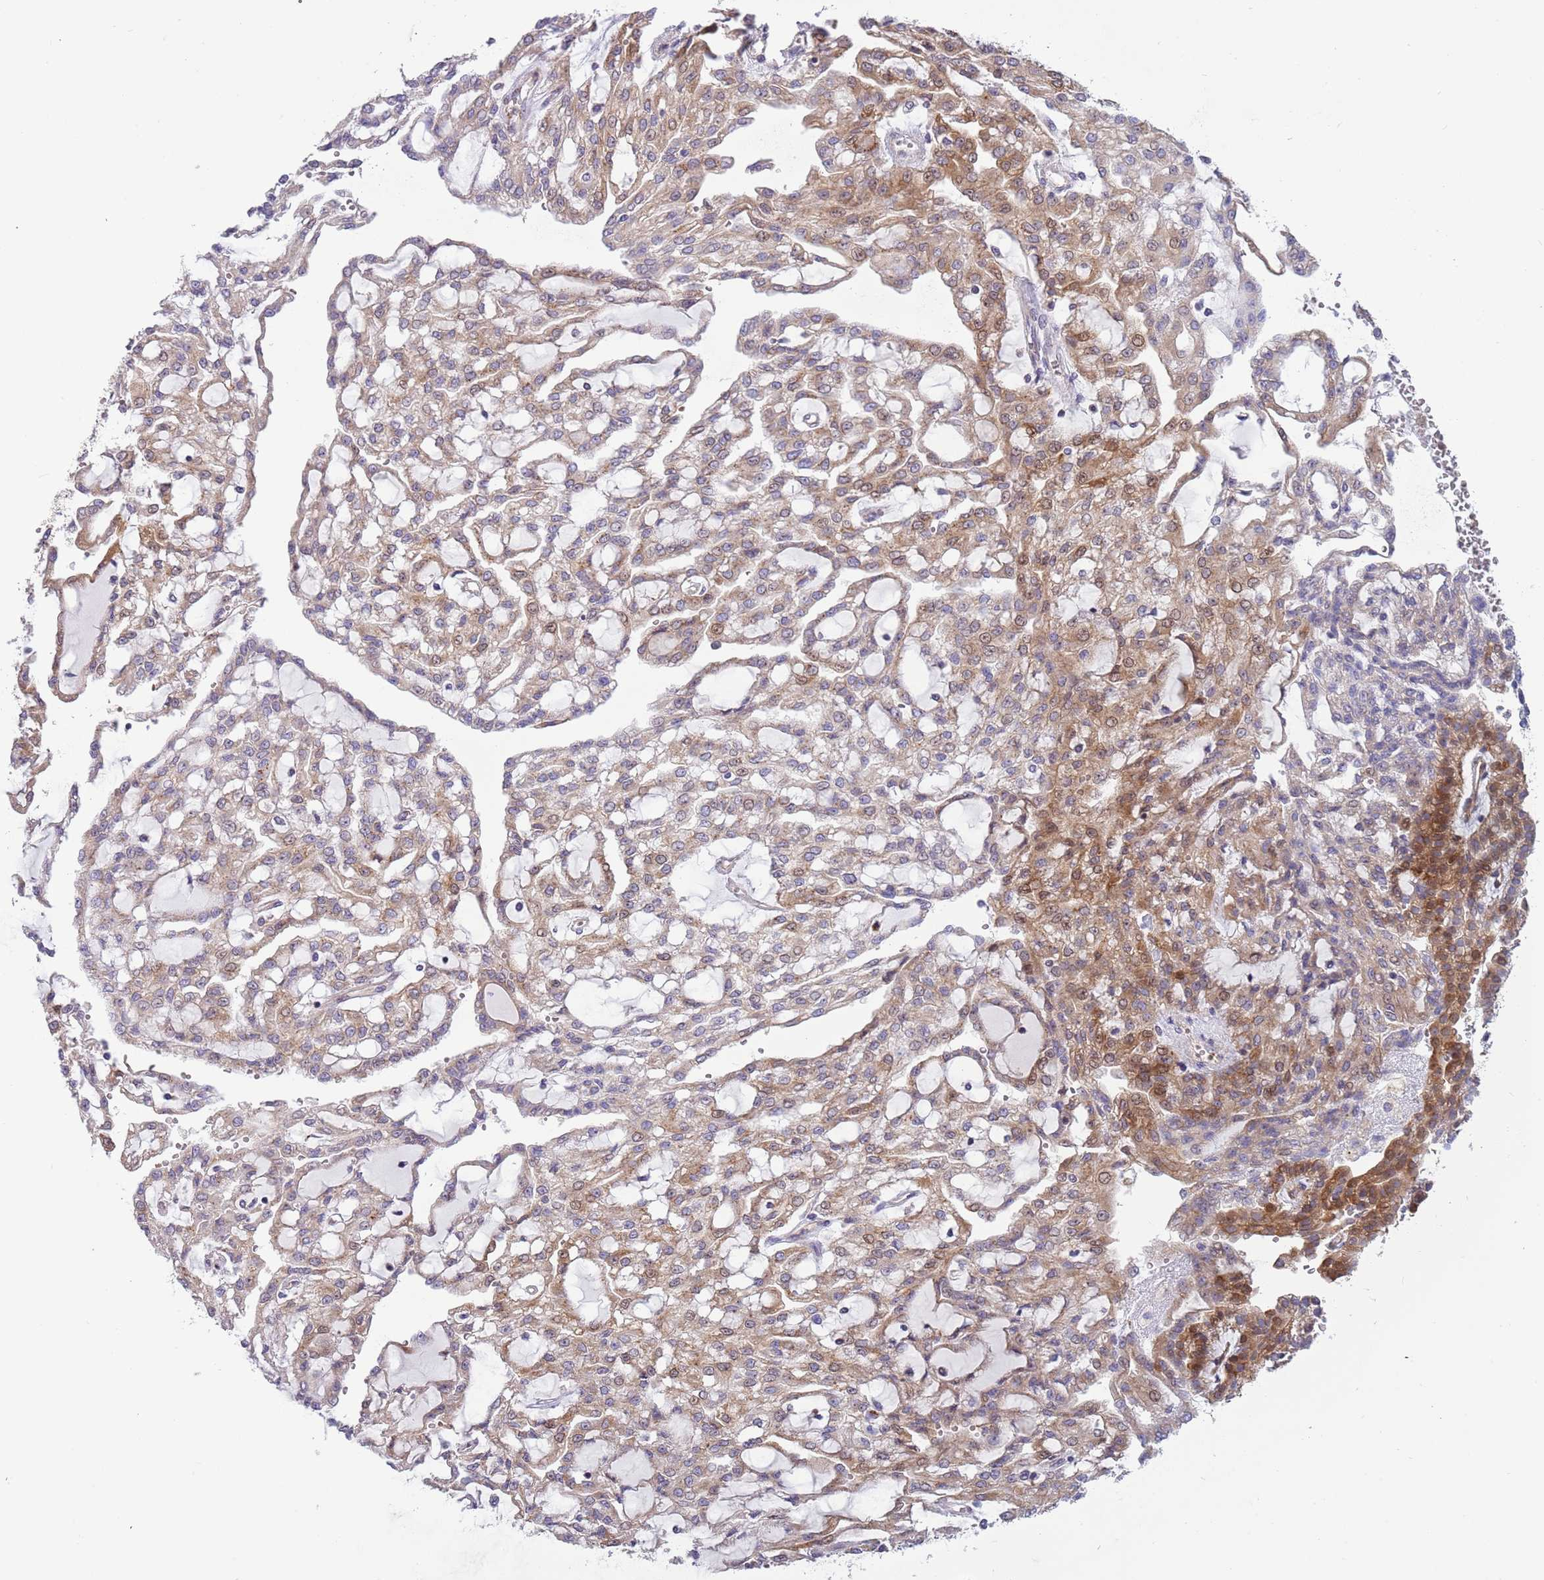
{"staining": {"intensity": "moderate", "quantity": ">75%", "location": "cytoplasmic/membranous"}, "tissue": "renal cancer", "cell_type": "Tumor cells", "image_type": "cancer", "snomed": [{"axis": "morphology", "description": "Adenocarcinoma, NOS"}, {"axis": "topography", "description": "Kidney"}], "caption": "Renal adenocarcinoma was stained to show a protein in brown. There is medium levels of moderate cytoplasmic/membranous positivity in approximately >75% of tumor cells.", "gene": "ITGB6", "patient": {"sex": "male", "age": 63}}